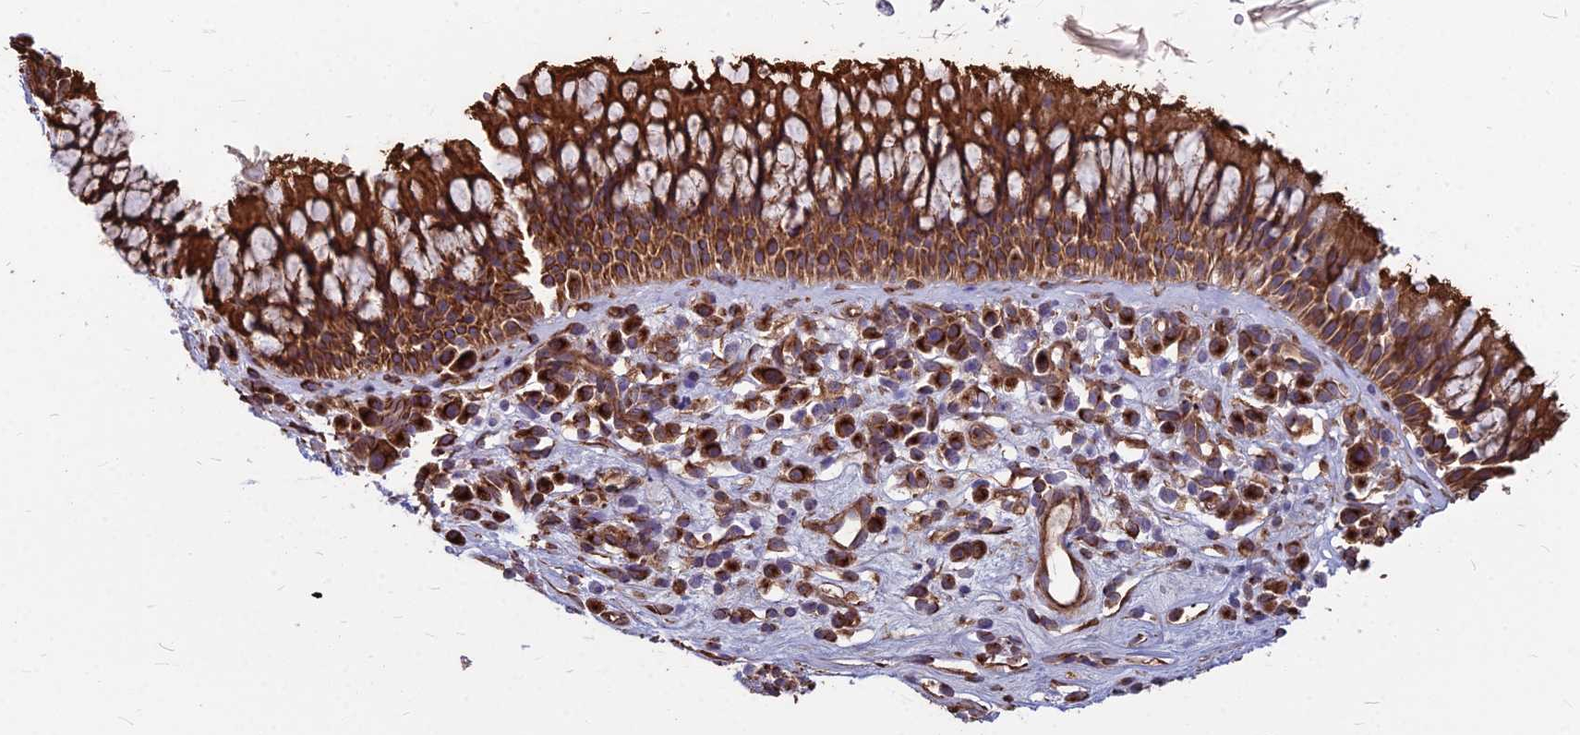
{"staining": {"intensity": "strong", "quantity": ">75%", "location": "cytoplasmic/membranous"}, "tissue": "nasopharynx", "cell_type": "Respiratory epithelial cells", "image_type": "normal", "snomed": [{"axis": "morphology", "description": "Normal tissue, NOS"}, {"axis": "morphology", "description": "Inflammation, NOS"}, {"axis": "morphology", "description": "Malignant melanoma, Metastatic site"}, {"axis": "topography", "description": "Nasopharynx"}], "caption": "Nasopharynx stained with DAB immunohistochemistry displays high levels of strong cytoplasmic/membranous staining in about >75% of respiratory epithelial cells. (DAB IHC, brown staining for protein, blue staining for nuclei).", "gene": "LSM6", "patient": {"sex": "male", "age": 70}}